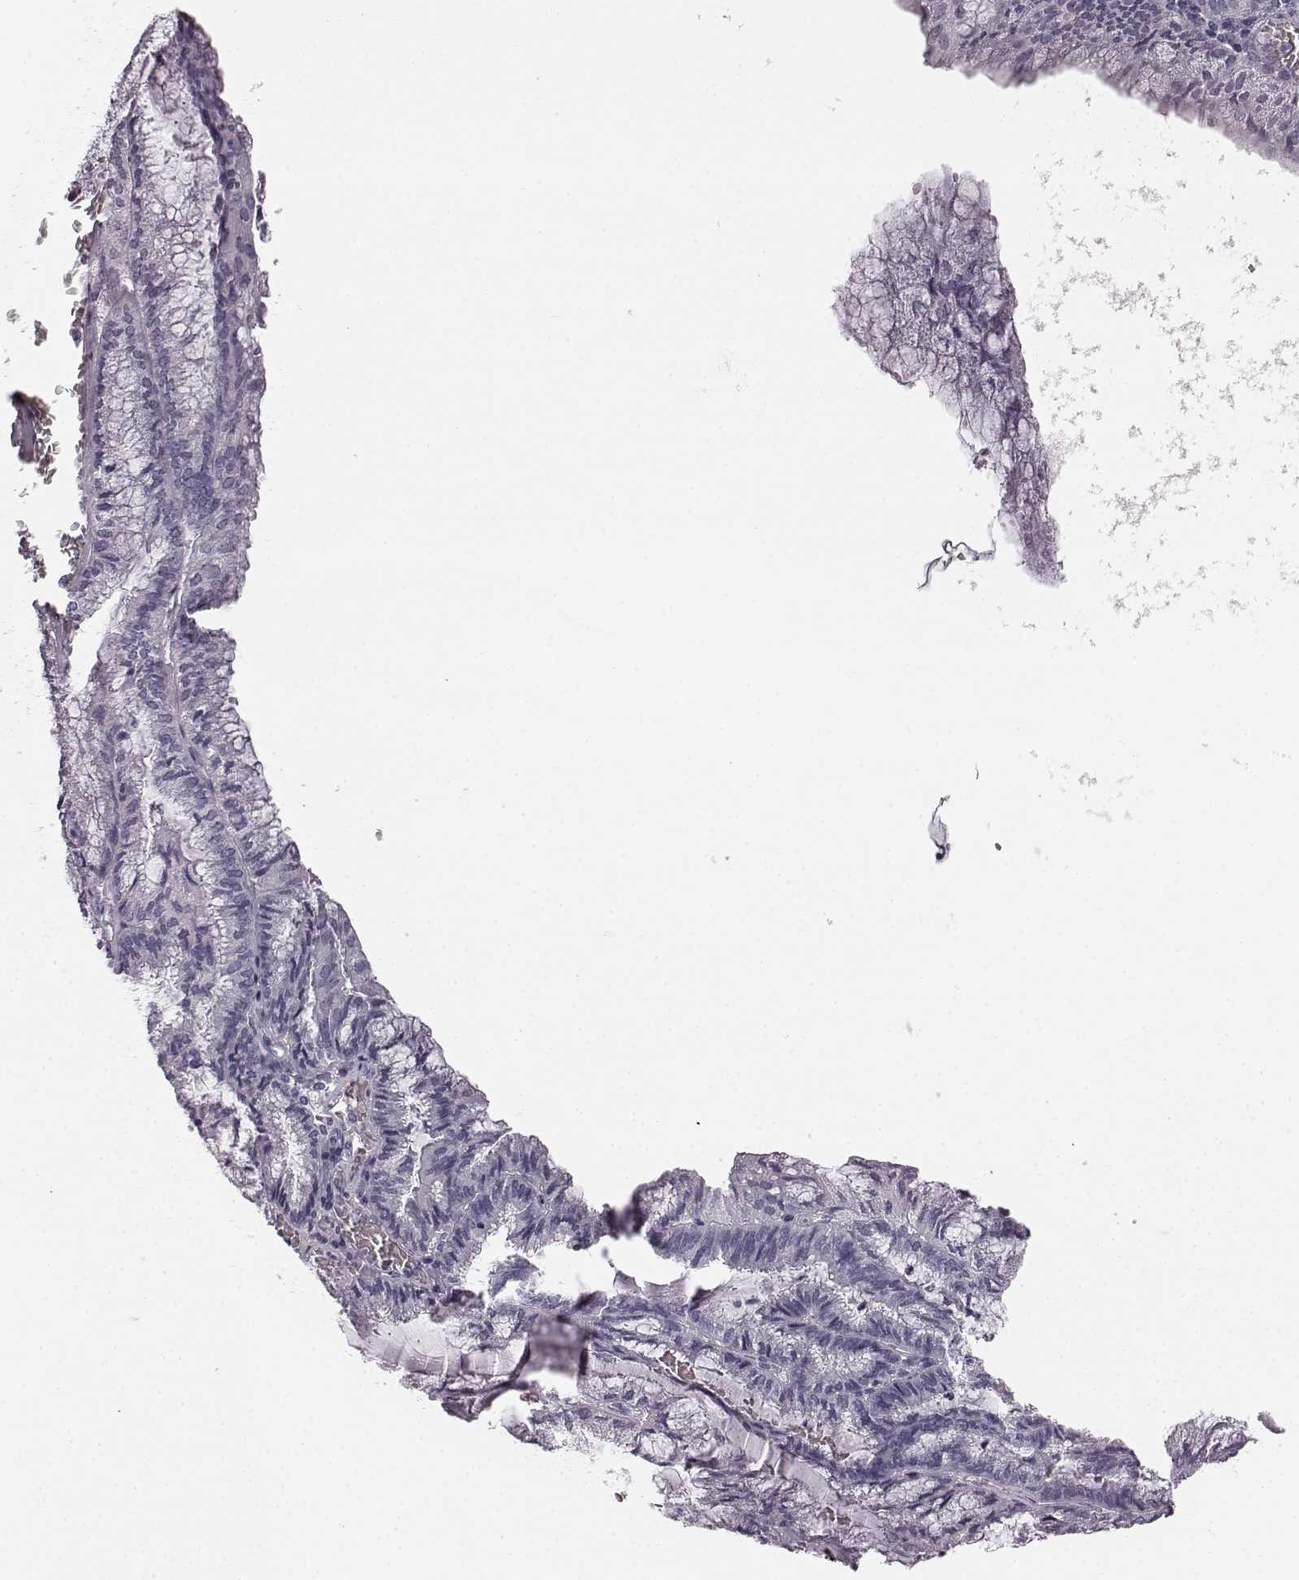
{"staining": {"intensity": "negative", "quantity": "none", "location": "none"}, "tissue": "endometrial cancer", "cell_type": "Tumor cells", "image_type": "cancer", "snomed": [{"axis": "morphology", "description": "Carcinoma, NOS"}, {"axis": "topography", "description": "Endometrium"}], "caption": "Carcinoma (endometrial) stained for a protein using immunohistochemistry (IHC) displays no expression tumor cells.", "gene": "TMPRSS15", "patient": {"sex": "female", "age": 62}}